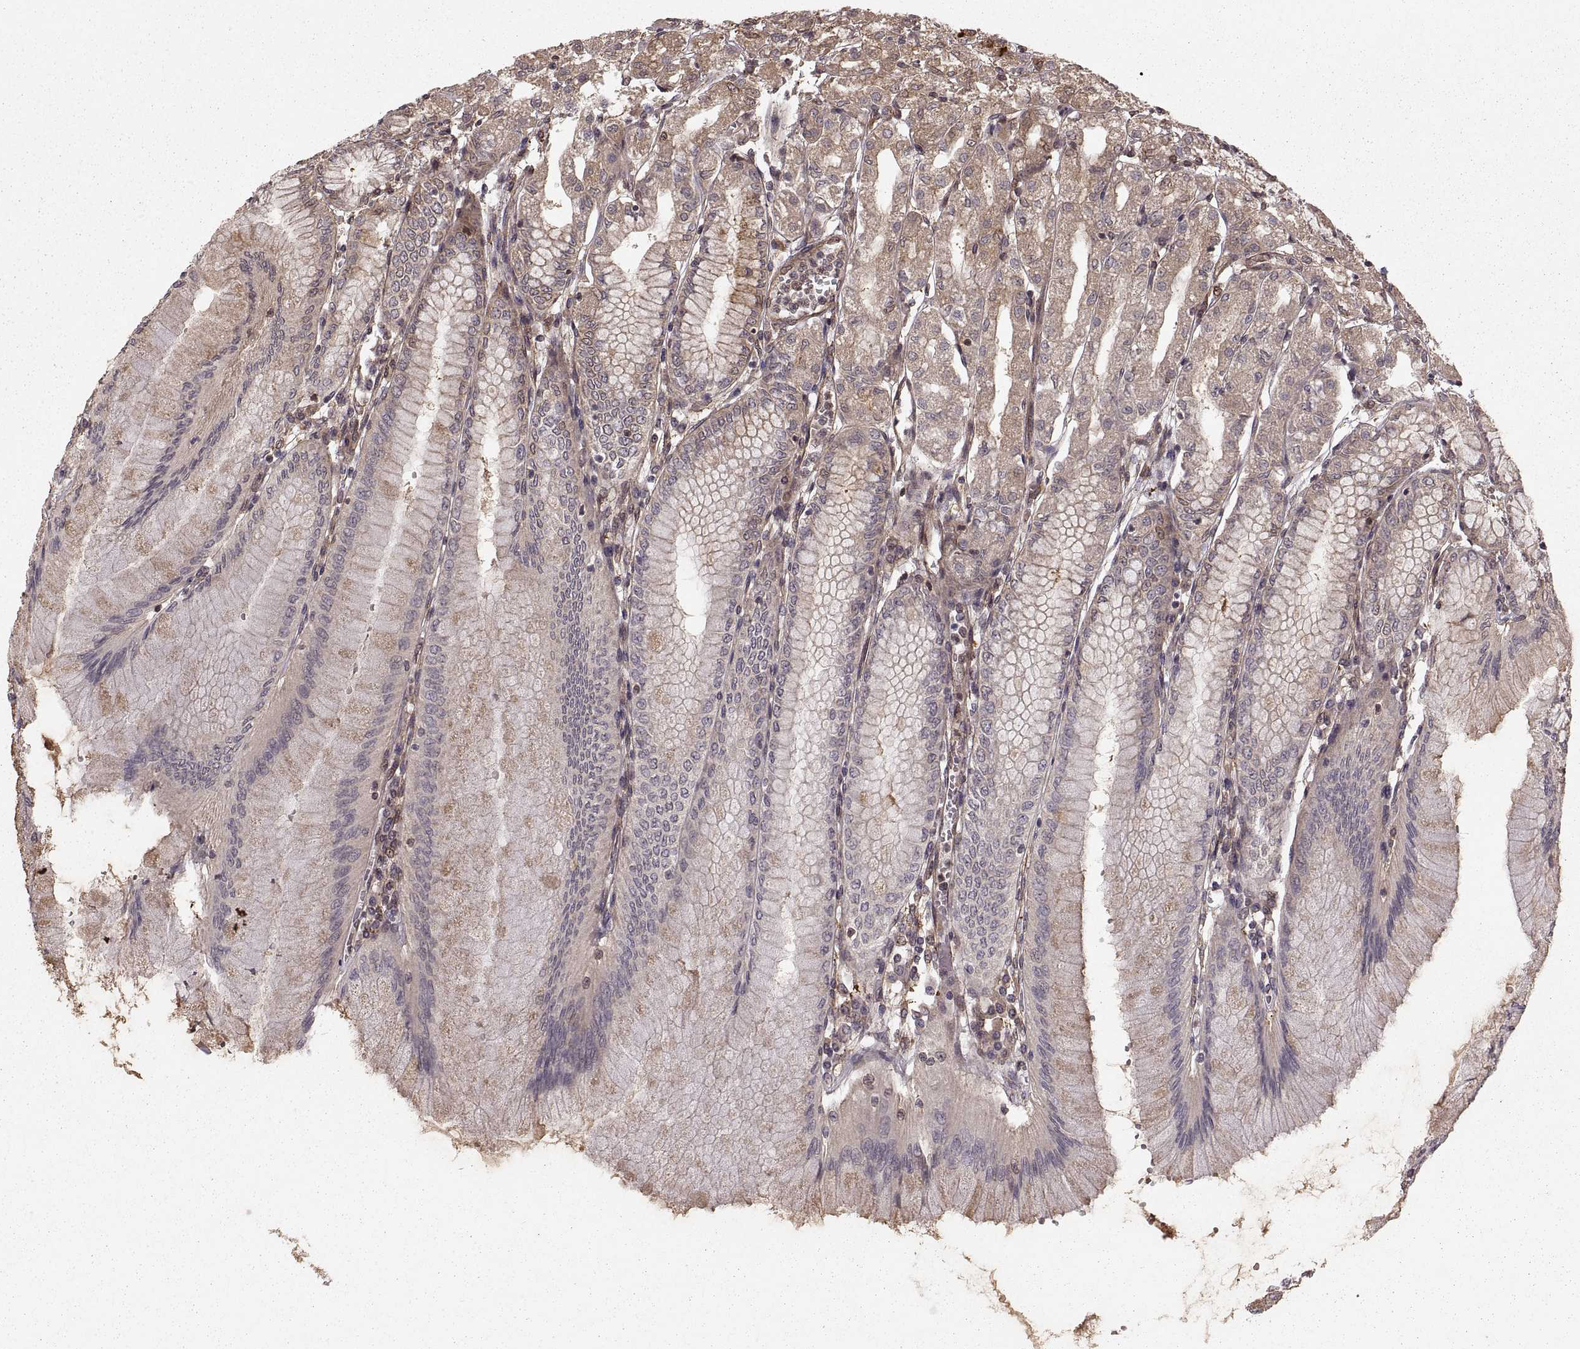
{"staining": {"intensity": "weak", "quantity": ">75%", "location": "cytoplasmic/membranous"}, "tissue": "stomach", "cell_type": "Glandular cells", "image_type": "normal", "snomed": [{"axis": "morphology", "description": "Normal tissue, NOS"}, {"axis": "topography", "description": "Skeletal muscle"}, {"axis": "topography", "description": "Stomach"}], "caption": "Normal stomach displays weak cytoplasmic/membranous positivity in about >75% of glandular cells.", "gene": "DEDD", "patient": {"sex": "female", "age": 57}}